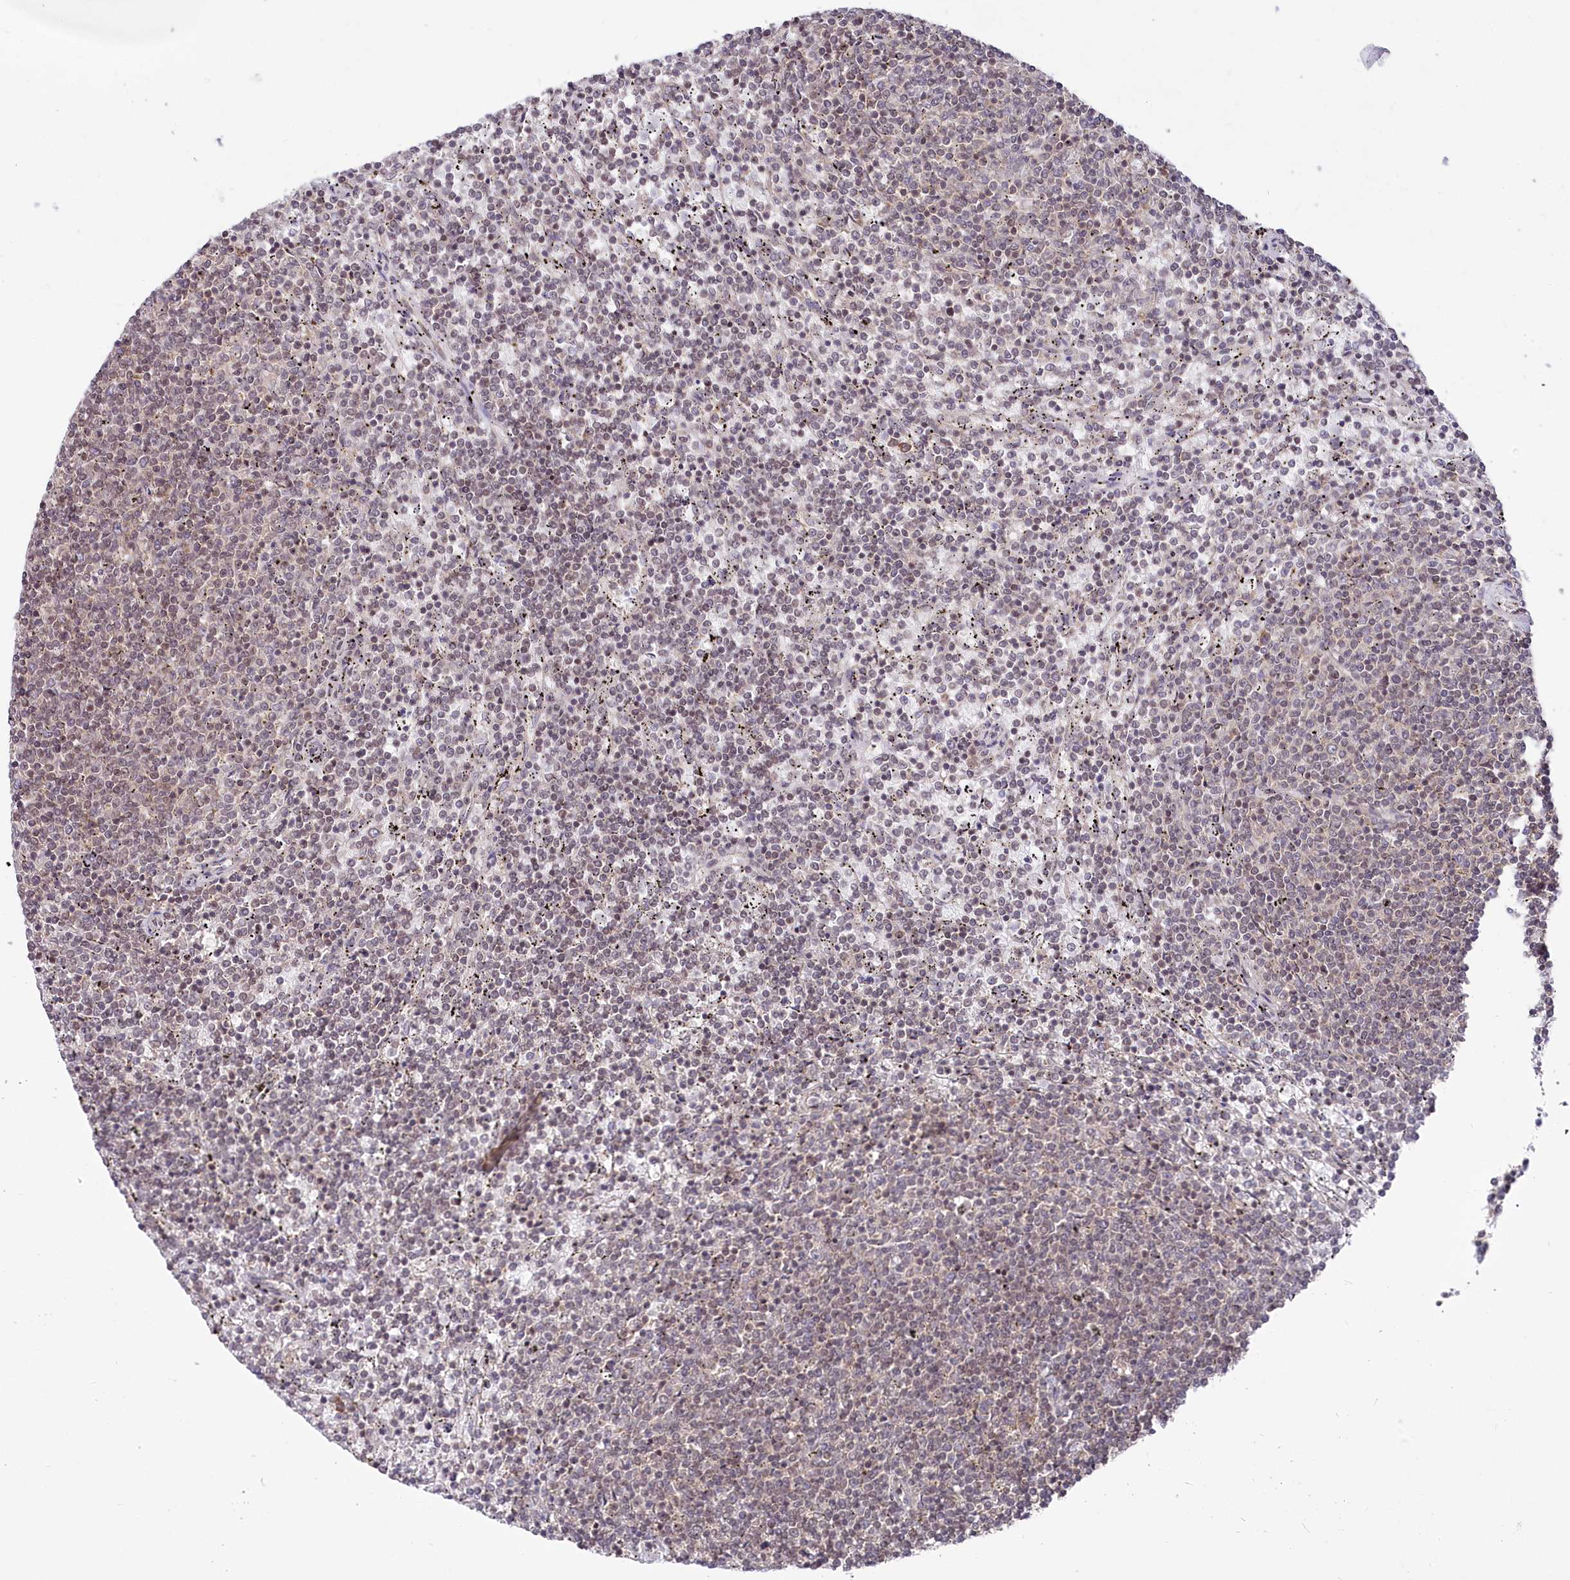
{"staining": {"intensity": "weak", "quantity": "<25%", "location": "nuclear"}, "tissue": "lymphoma", "cell_type": "Tumor cells", "image_type": "cancer", "snomed": [{"axis": "morphology", "description": "Malignant lymphoma, non-Hodgkin's type, Low grade"}, {"axis": "topography", "description": "Spleen"}], "caption": "The micrograph shows no significant expression in tumor cells of lymphoma.", "gene": "CGGBP1", "patient": {"sex": "female", "age": 50}}